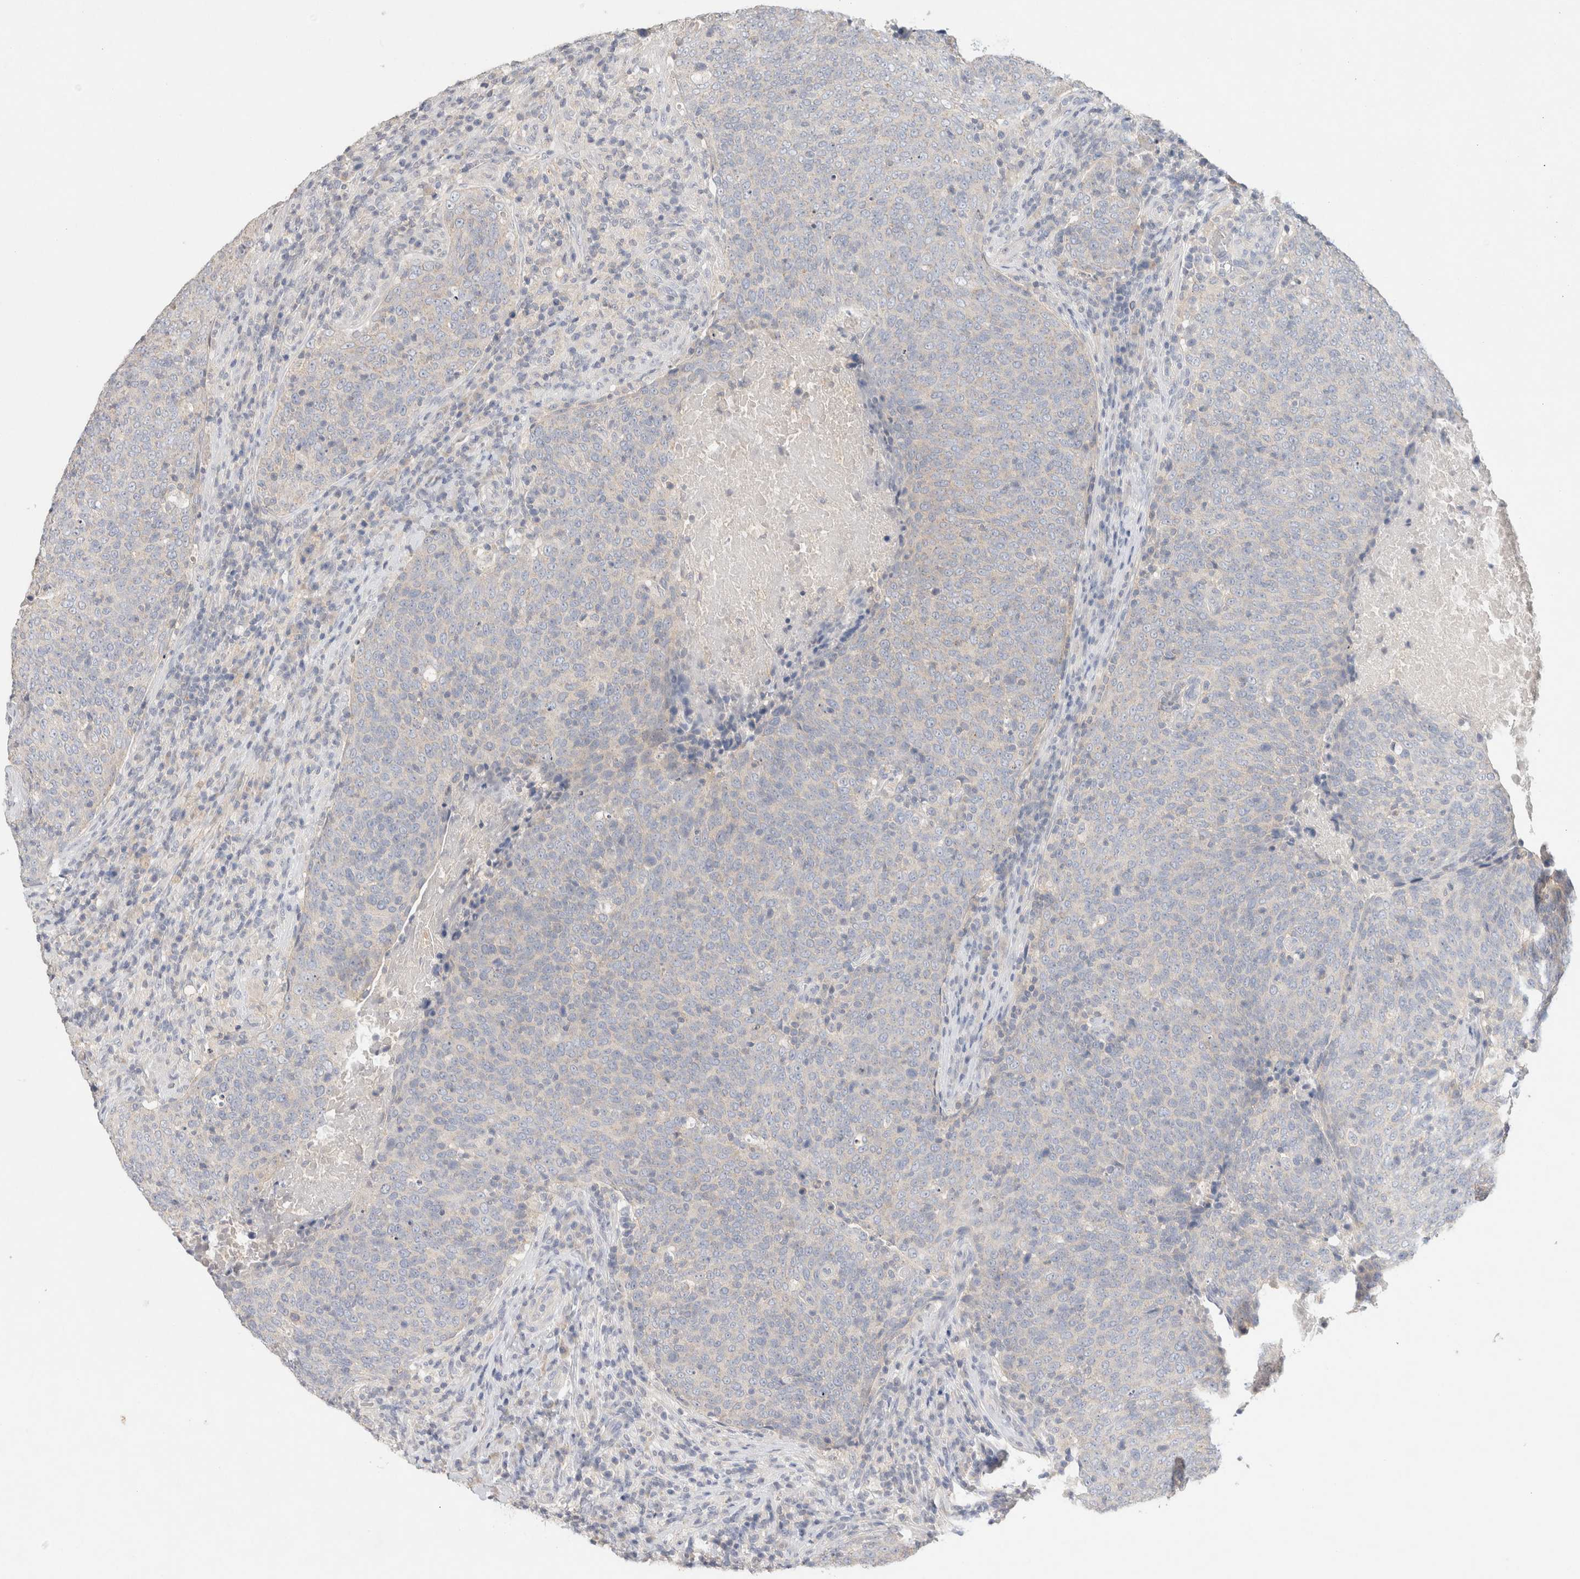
{"staining": {"intensity": "negative", "quantity": "none", "location": "none"}, "tissue": "head and neck cancer", "cell_type": "Tumor cells", "image_type": "cancer", "snomed": [{"axis": "morphology", "description": "Squamous cell carcinoma, NOS"}, {"axis": "morphology", "description": "Squamous cell carcinoma, metastatic, NOS"}, {"axis": "topography", "description": "Lymph node"}, {"axis": "topography", "description": "Head-Neck"}], "caption": "DAB (3,3'-diaminobenzidine) immunohistochemical staining of head and neck cancer reveals no significant positivity in tumor cells.", "gene": "MPP2", "patient": {"sex": "male", "age": 62}}